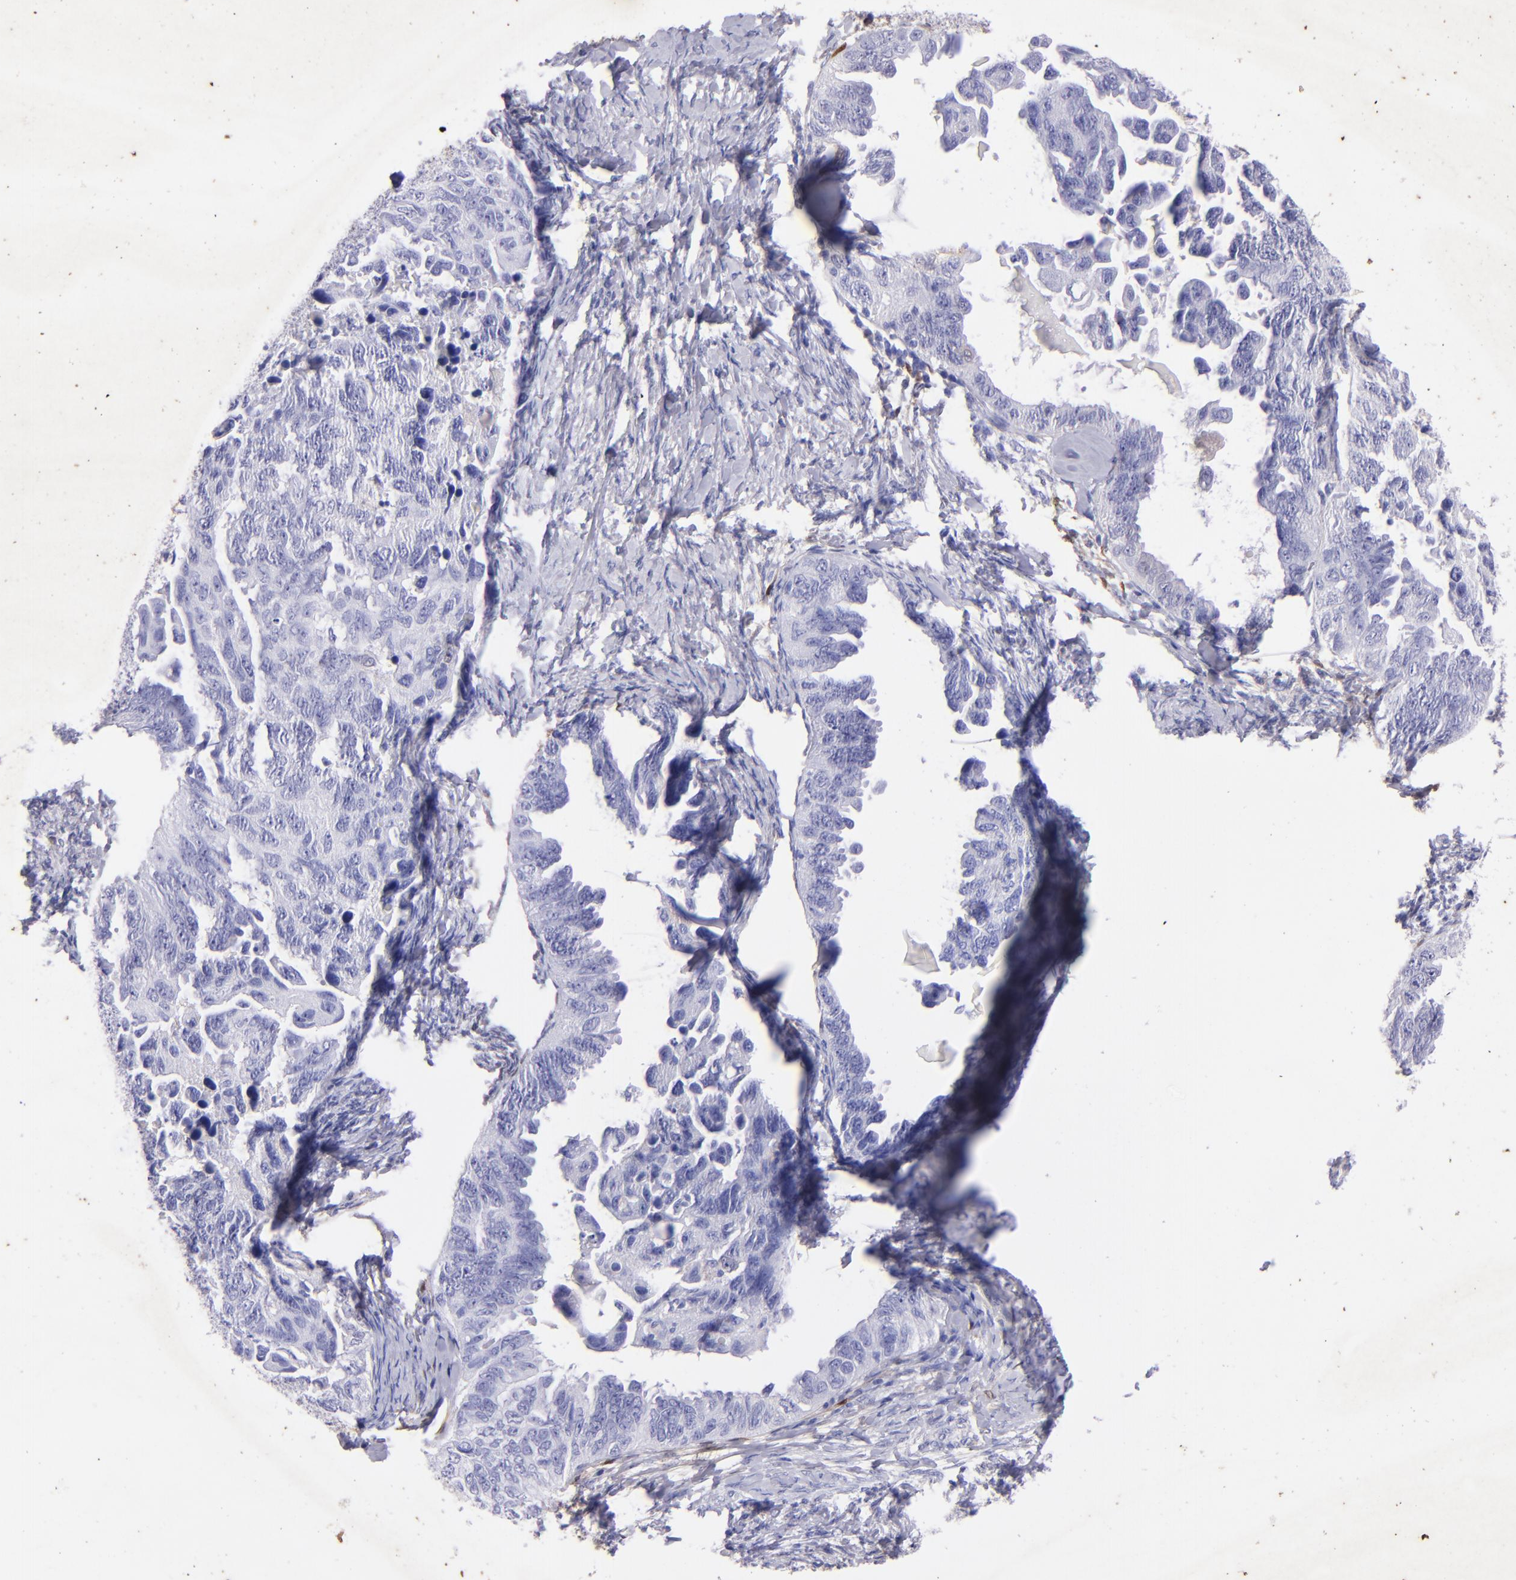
{"staining": {"intensity": "negative", "quantity": "none", "location": "none"}, "tissue": "ovarian cancer", "cell_type": "Tumor cells", "image_type": "cancer", "snomed": [{"axis": "morphology", "description": "Cystadenocarcinoma, serous, NOS"}, {"axis": "topography", "description": "Ovary"}], "caption": "DAB (3,3'-diaminobenzidine) immunohistochemical staining of human serous cystadenocarcinoma (ovarian) demonstrates no significant positivity in tumor cells. Nuclei are stained in blue.", "gene": "UCHL1", "patient": {"sex": "female", "age": 82}}